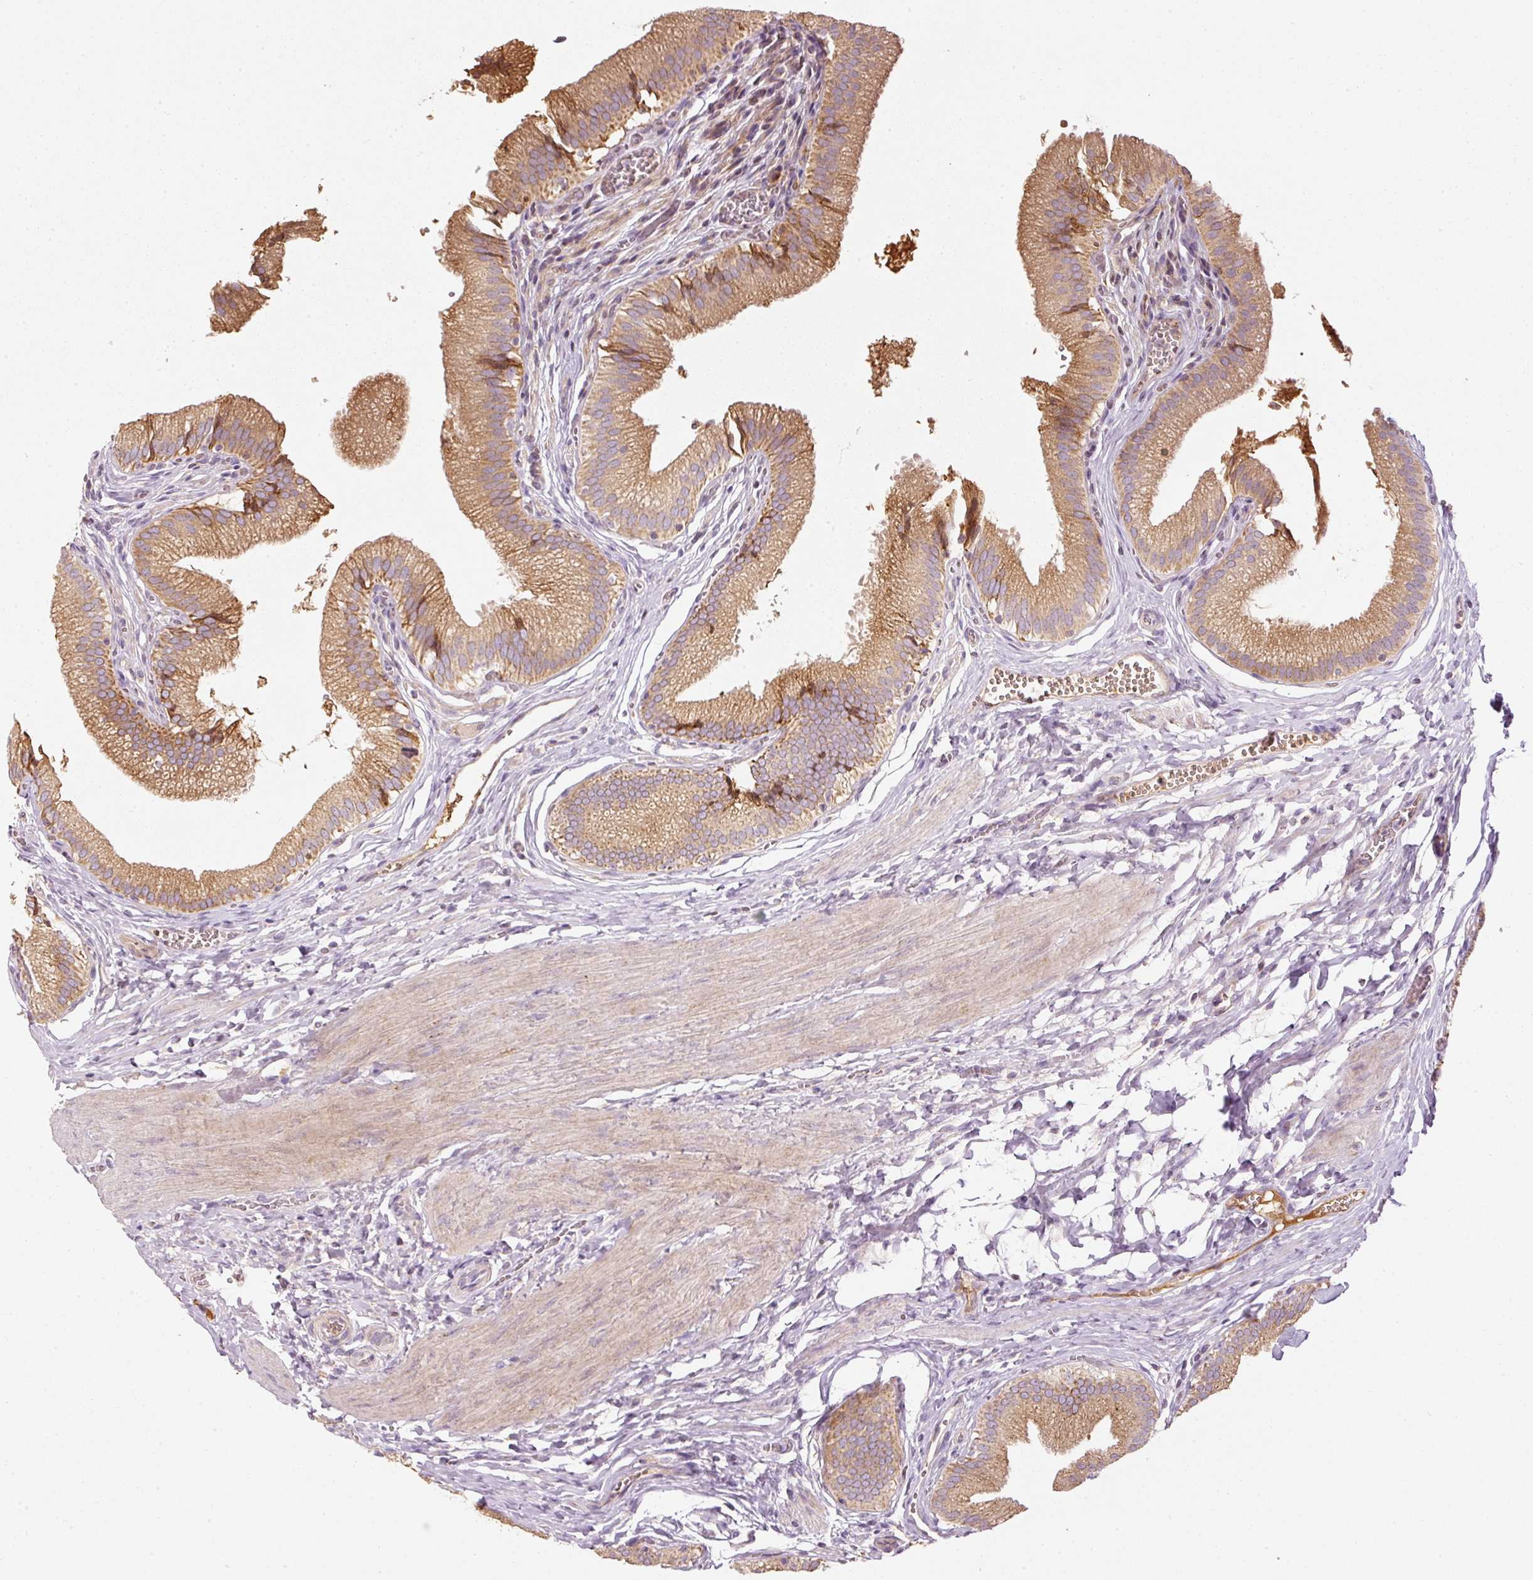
{"staining": {"intensity": "moderate", "quantity": ">75%", "location": "cytoplasmic/membranous"}, "tissue": "gallbladder", "cell_type": "Glandular cells", "image_type": "normal", "snomed": [{"axis": "morphology", "description": "Normal tissue, NOS"}, {"axis": "topography", "description": "Gallbladder"}, {"axis": "topography", "description": "Peripheral nerve tissue"}], "caption": "Gallbladder stained with immunohistochemistry exhibits moderate cytoplasmic/membranous positivity in about >75% of glandular cells.", "gene": "SERPING1", "patient": {"sex": "male", "age": 17}}